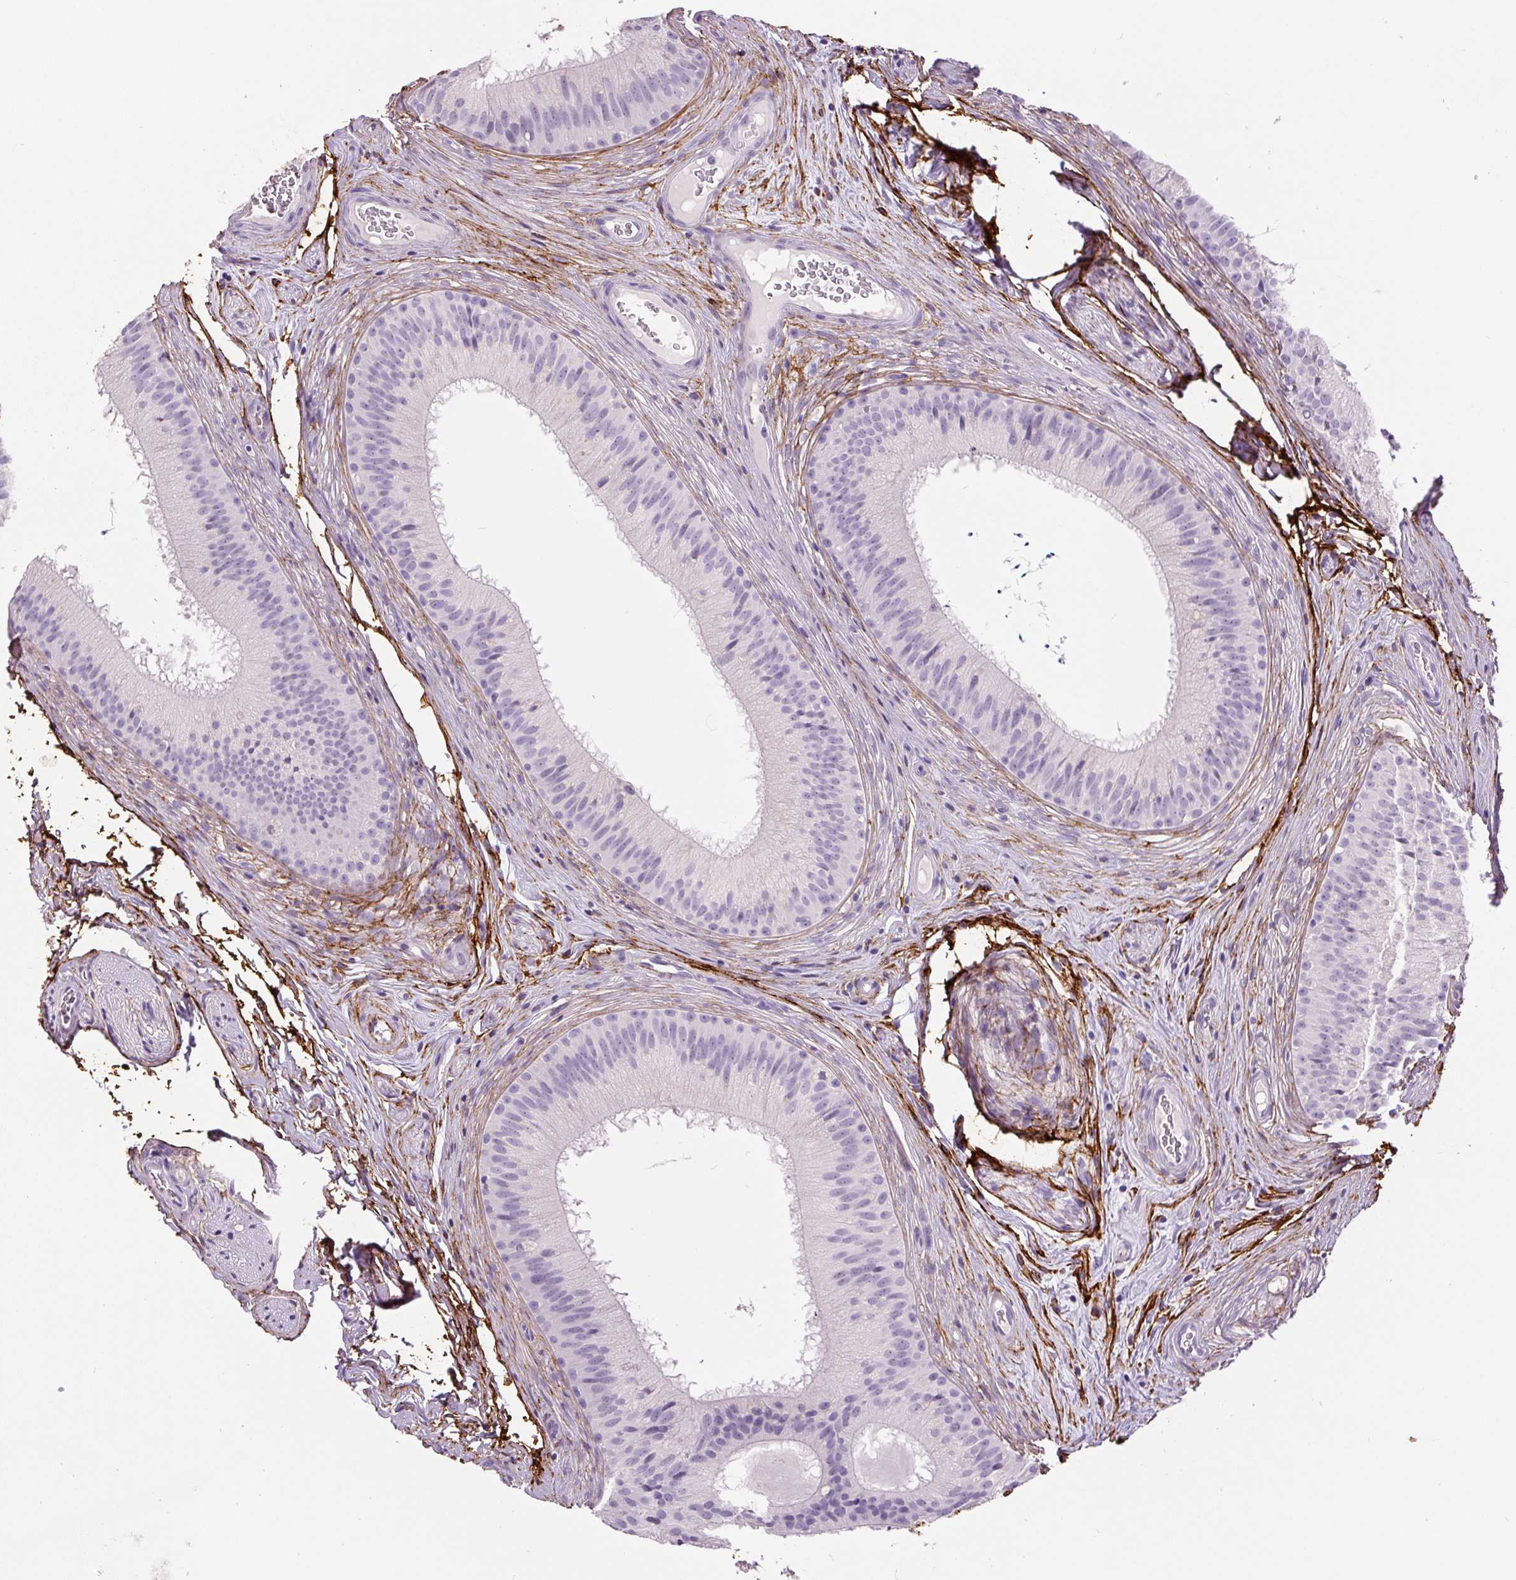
{"staining": {"intensity": "negative", "quantity": "none", "location": "none"}, "tissue": "epididymis", "cell_type": "Glandular cells", "image_type": "normal", "snomed": [{"axis": "morphology", "description": "Normal tissue, NOS"}, {"axis": "topography", "description": "Epididymis"}], "caption": "Immunohistochemistry micrograph of benign epididymis: epididymis stained with DAB (3,3'-diaminobenzidine) demonstrates no significant protein expression in glandular cells.", "gene": "FBN1", "patient": {"sex": "male", "age": 24}}